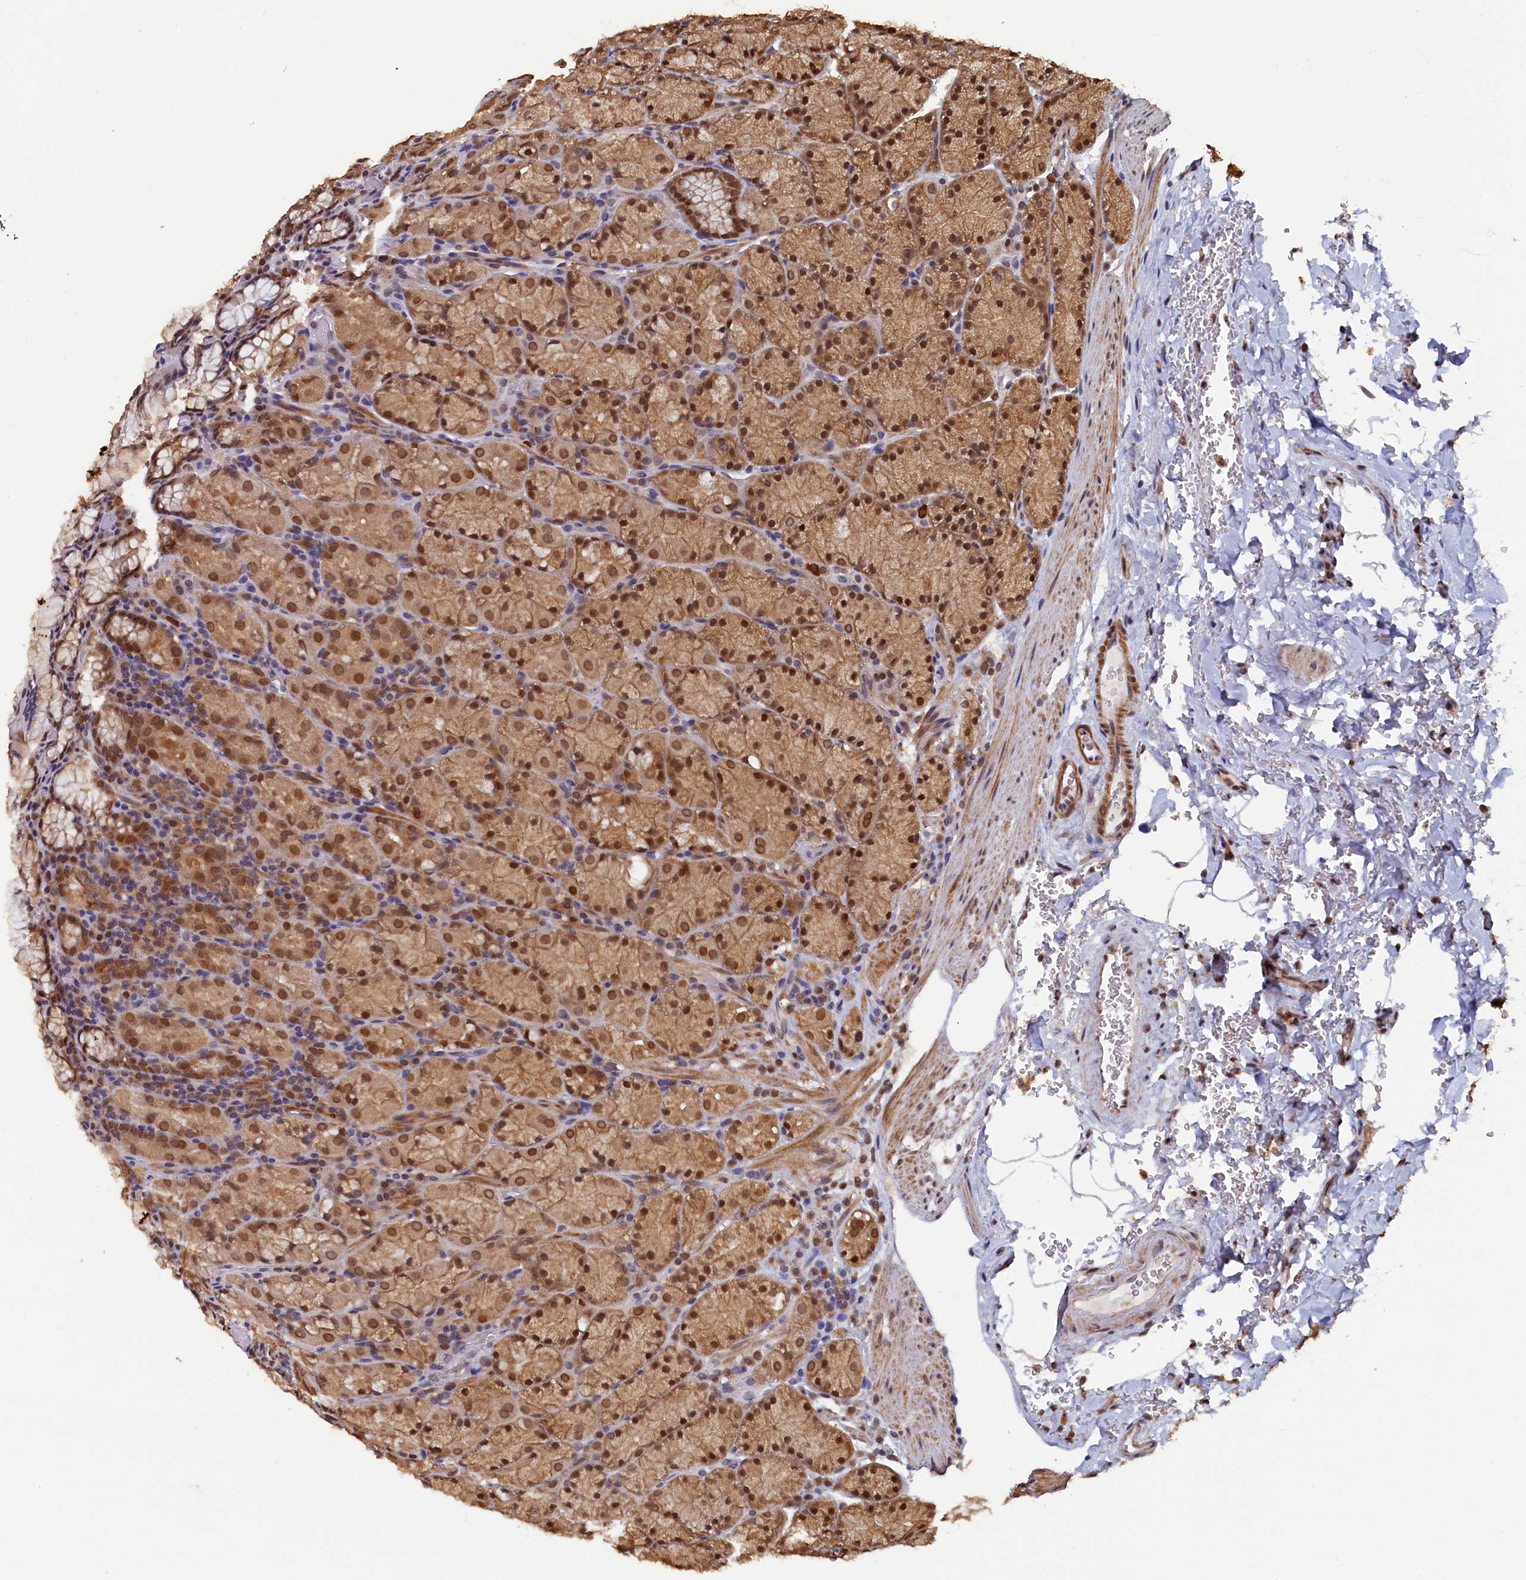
{"staining": {"intensity": "moderate", "quantity": ">75%", "location": "cytoplasmic/membranous,nuclear"}, "tissue": "stomach", "cell_type": "Glandular cells", "image_type": "normal", "snomed": [{"axis": "morphology", "description": "Normal tissue, NOS"}, {"axis": "topography", "description": "Stomach, upper"}, {"axis": "topography", "description": "Stomach, lower"}], "caption": "Normal stomach displays moderate cytoplasmic/membranous,nuclear positivity in approximately >75% of glandular cells (DAB (3,3'-diaminobenzidine) IHC with brightfield microscopy, high magnification)..", "gene": "AHCY", "patient": {"sex": "male", "age": 80}}